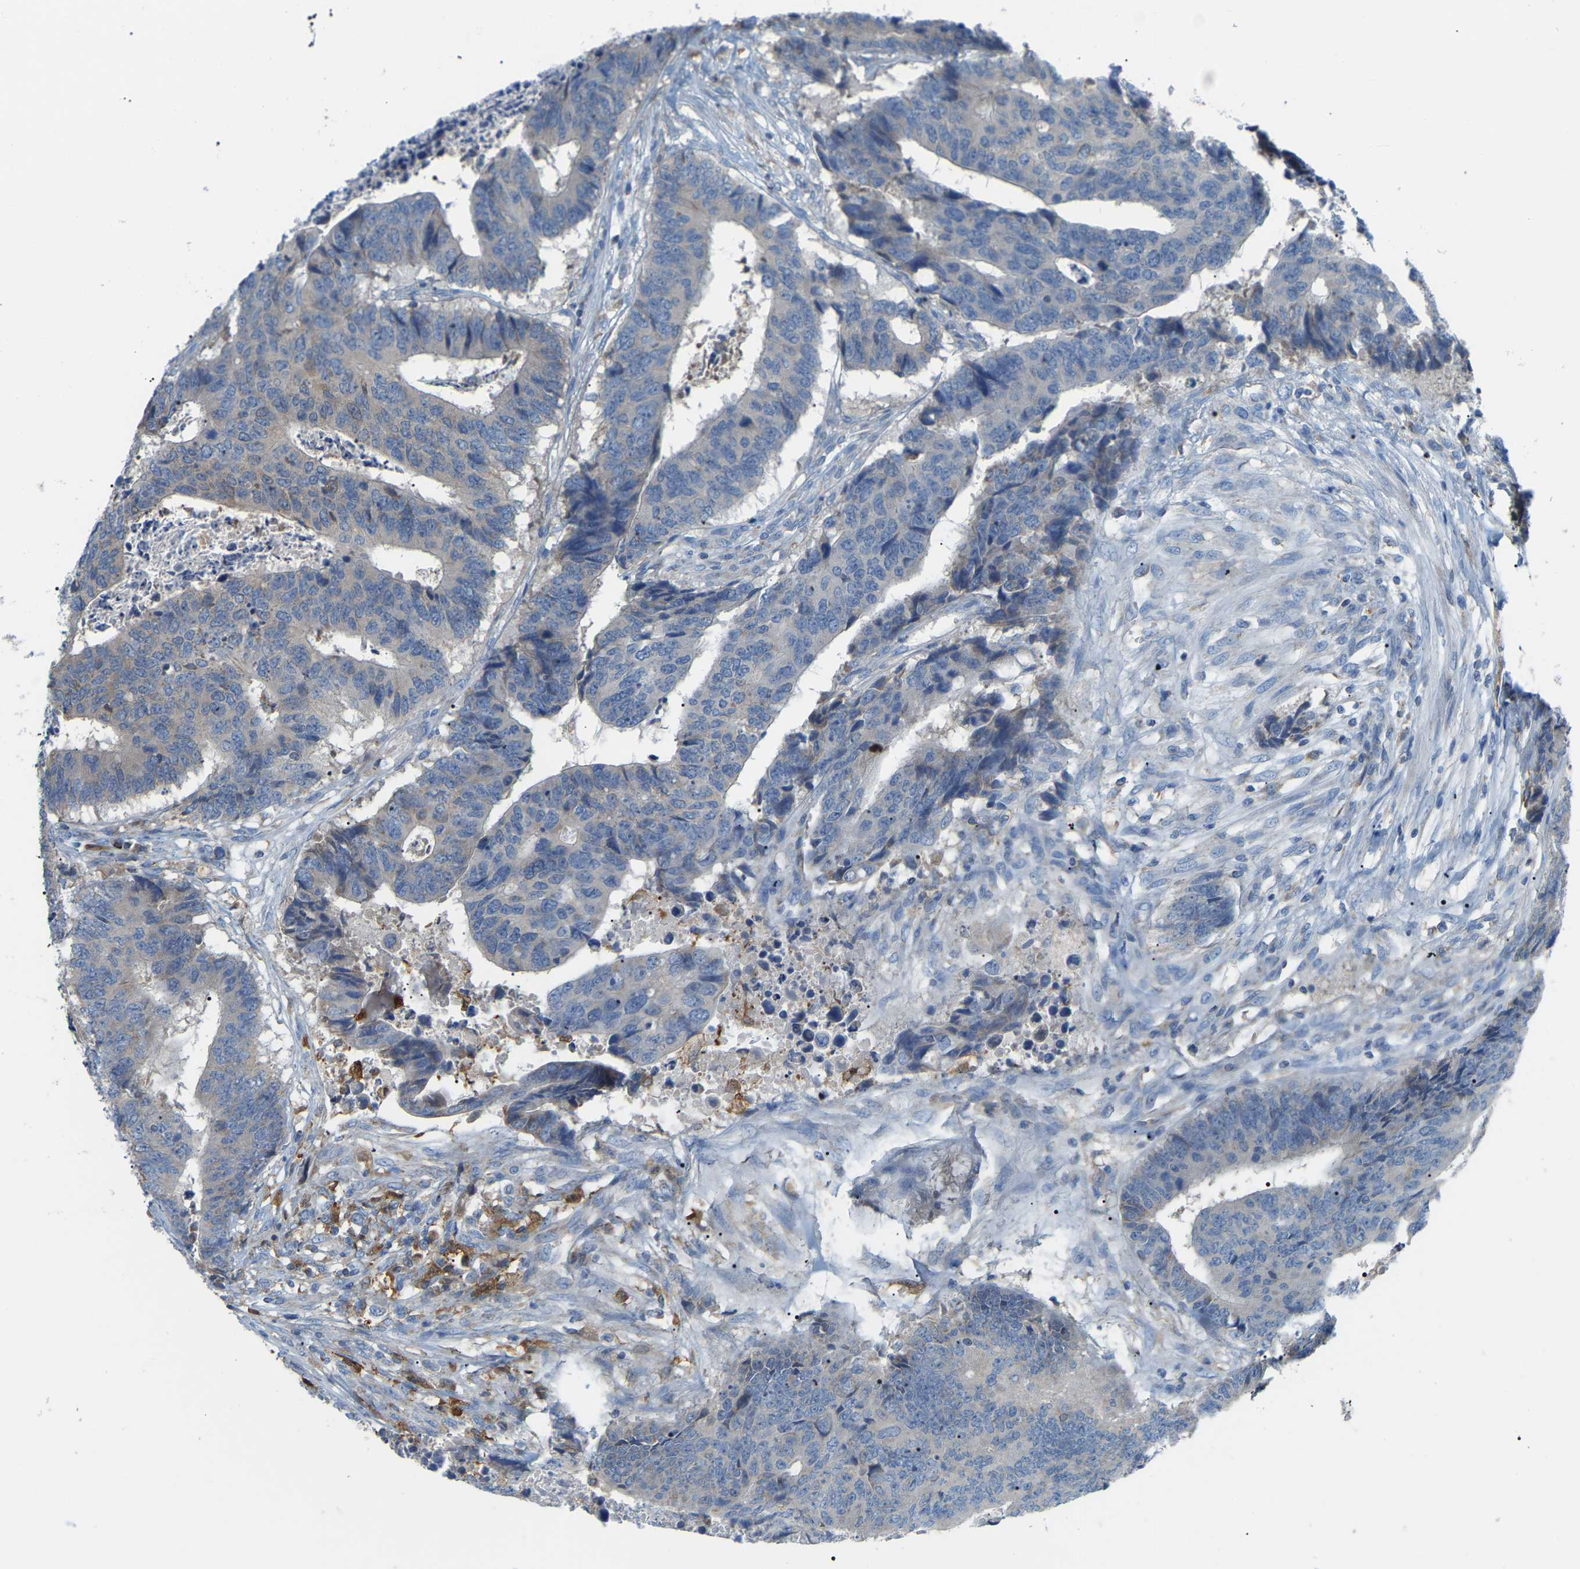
{"staining": {"intensity": "negative", "quantity": "none", "location": "none"}, "tissue": "colorectal cancer", "cell_type": "Tumor cells", "image_type": "cancer", "snomed": [{"axis": "morphology", "description": "Adenocarcinoma, NOS"}, {"axis": "topography", "description": "Rectum"}], "caption": "Immunohistochemistry (IHC) photomicrograph of neoplastic tissue: colorectal cancer stained with DAB (3,3'-diaminobenzidine) shows no significant protein positivity in tumor cells.", "gene": "CROT", "patient": {"sex": "male", "age": 84}}